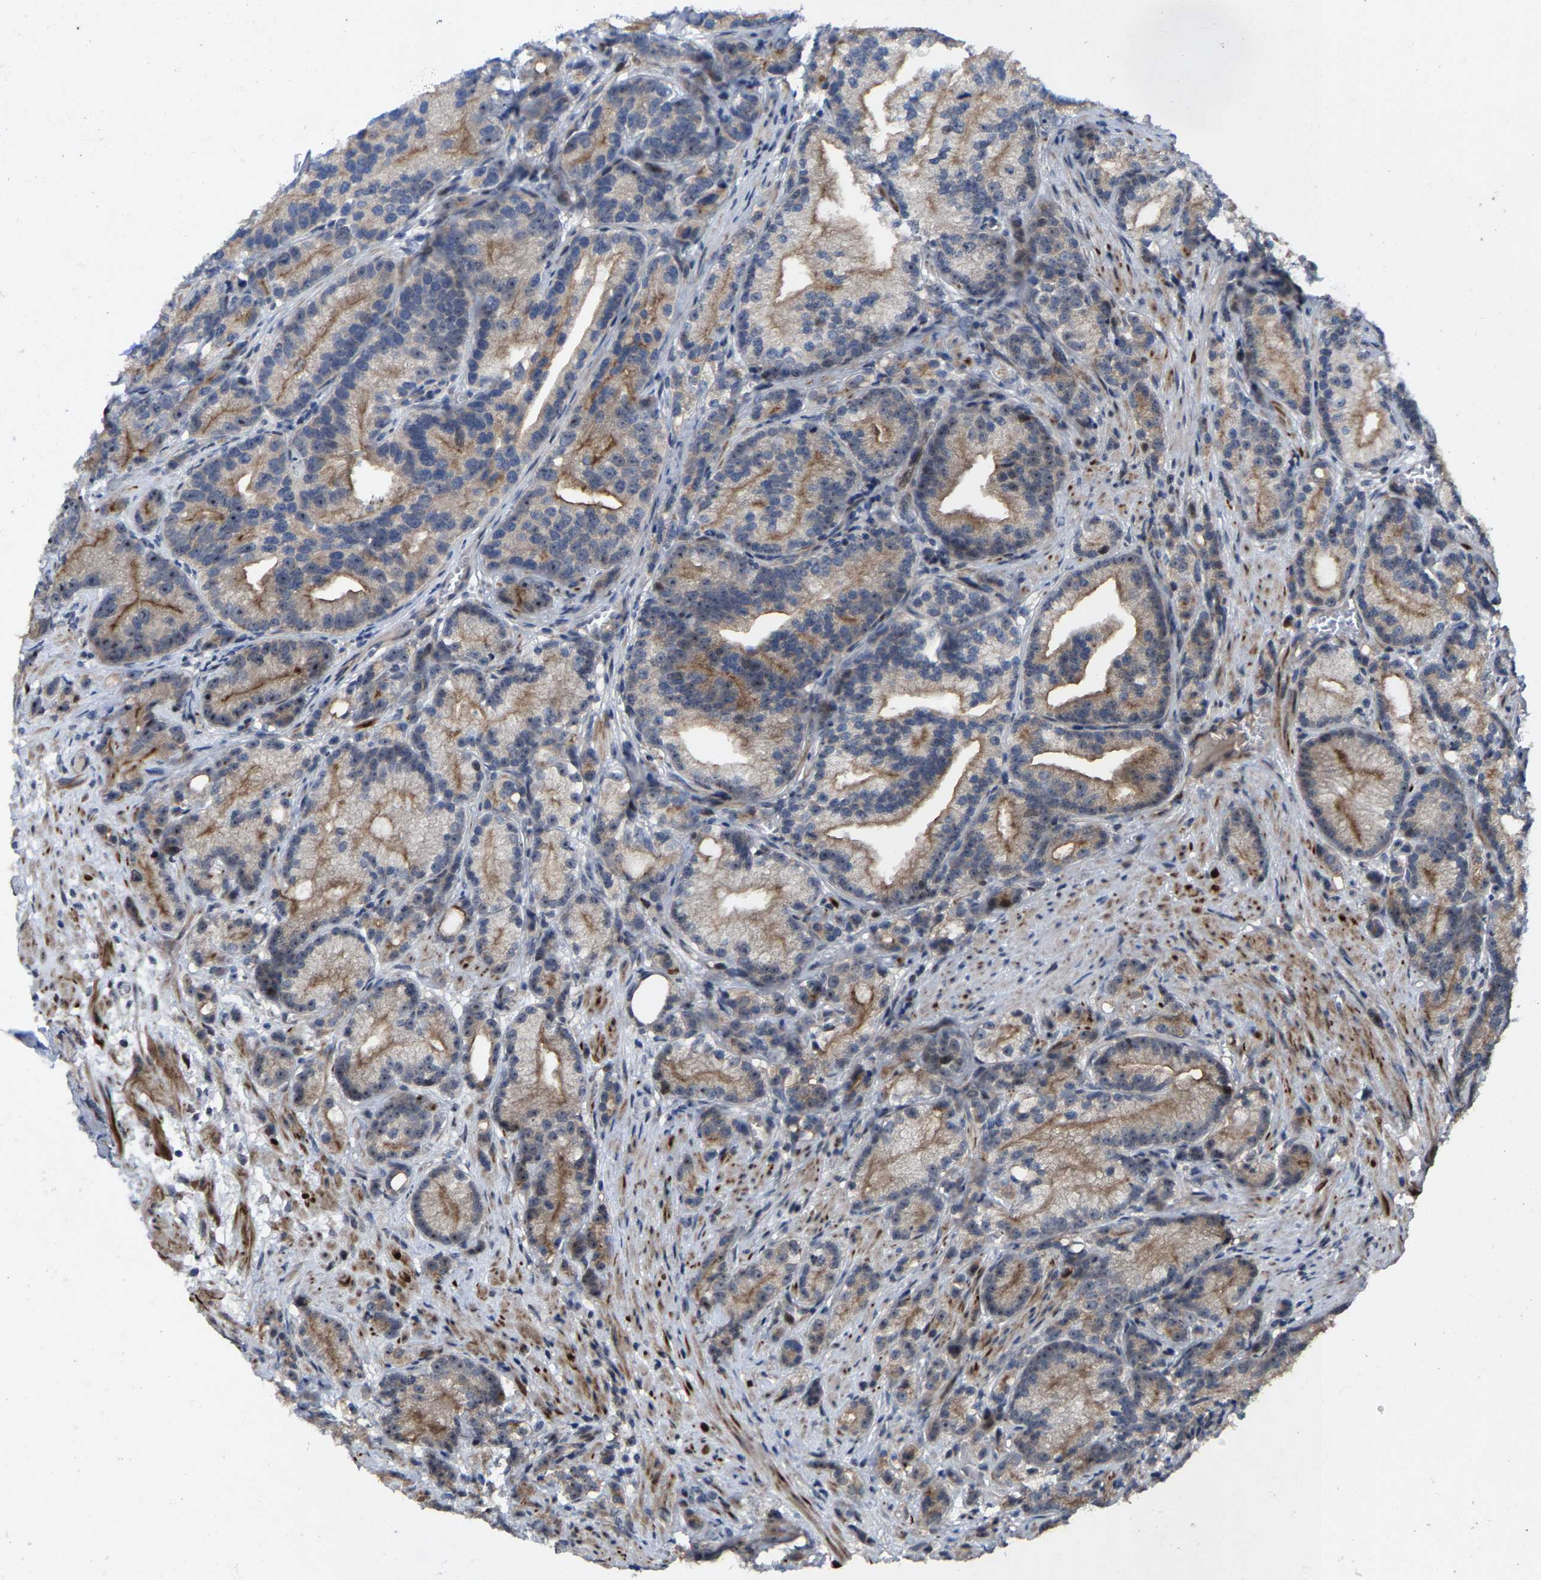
{"staining": {"intensity": "moderate", "quantity": "25%-75%", "location": "cytoplasmic/membranous,nuclear"}, "tissue": "prostate cancer", "cell_type": "Tumor cells", "image_type": "cancer", "snomed": [{"axis": "morphology", "description": "Adenocarcinoma, Low grade"}, {"axis": "topography", "description": "Prostate"}], "caption": "An IHC histopathology image of tumor tissue is shown. Protein staining in brown labels moderate cytoplasmic/membranous and nuclear positivity in prostate cancer within tumor cells.", "gene": "HAUS6", "patient": {"sex": "male", "age": 89}}